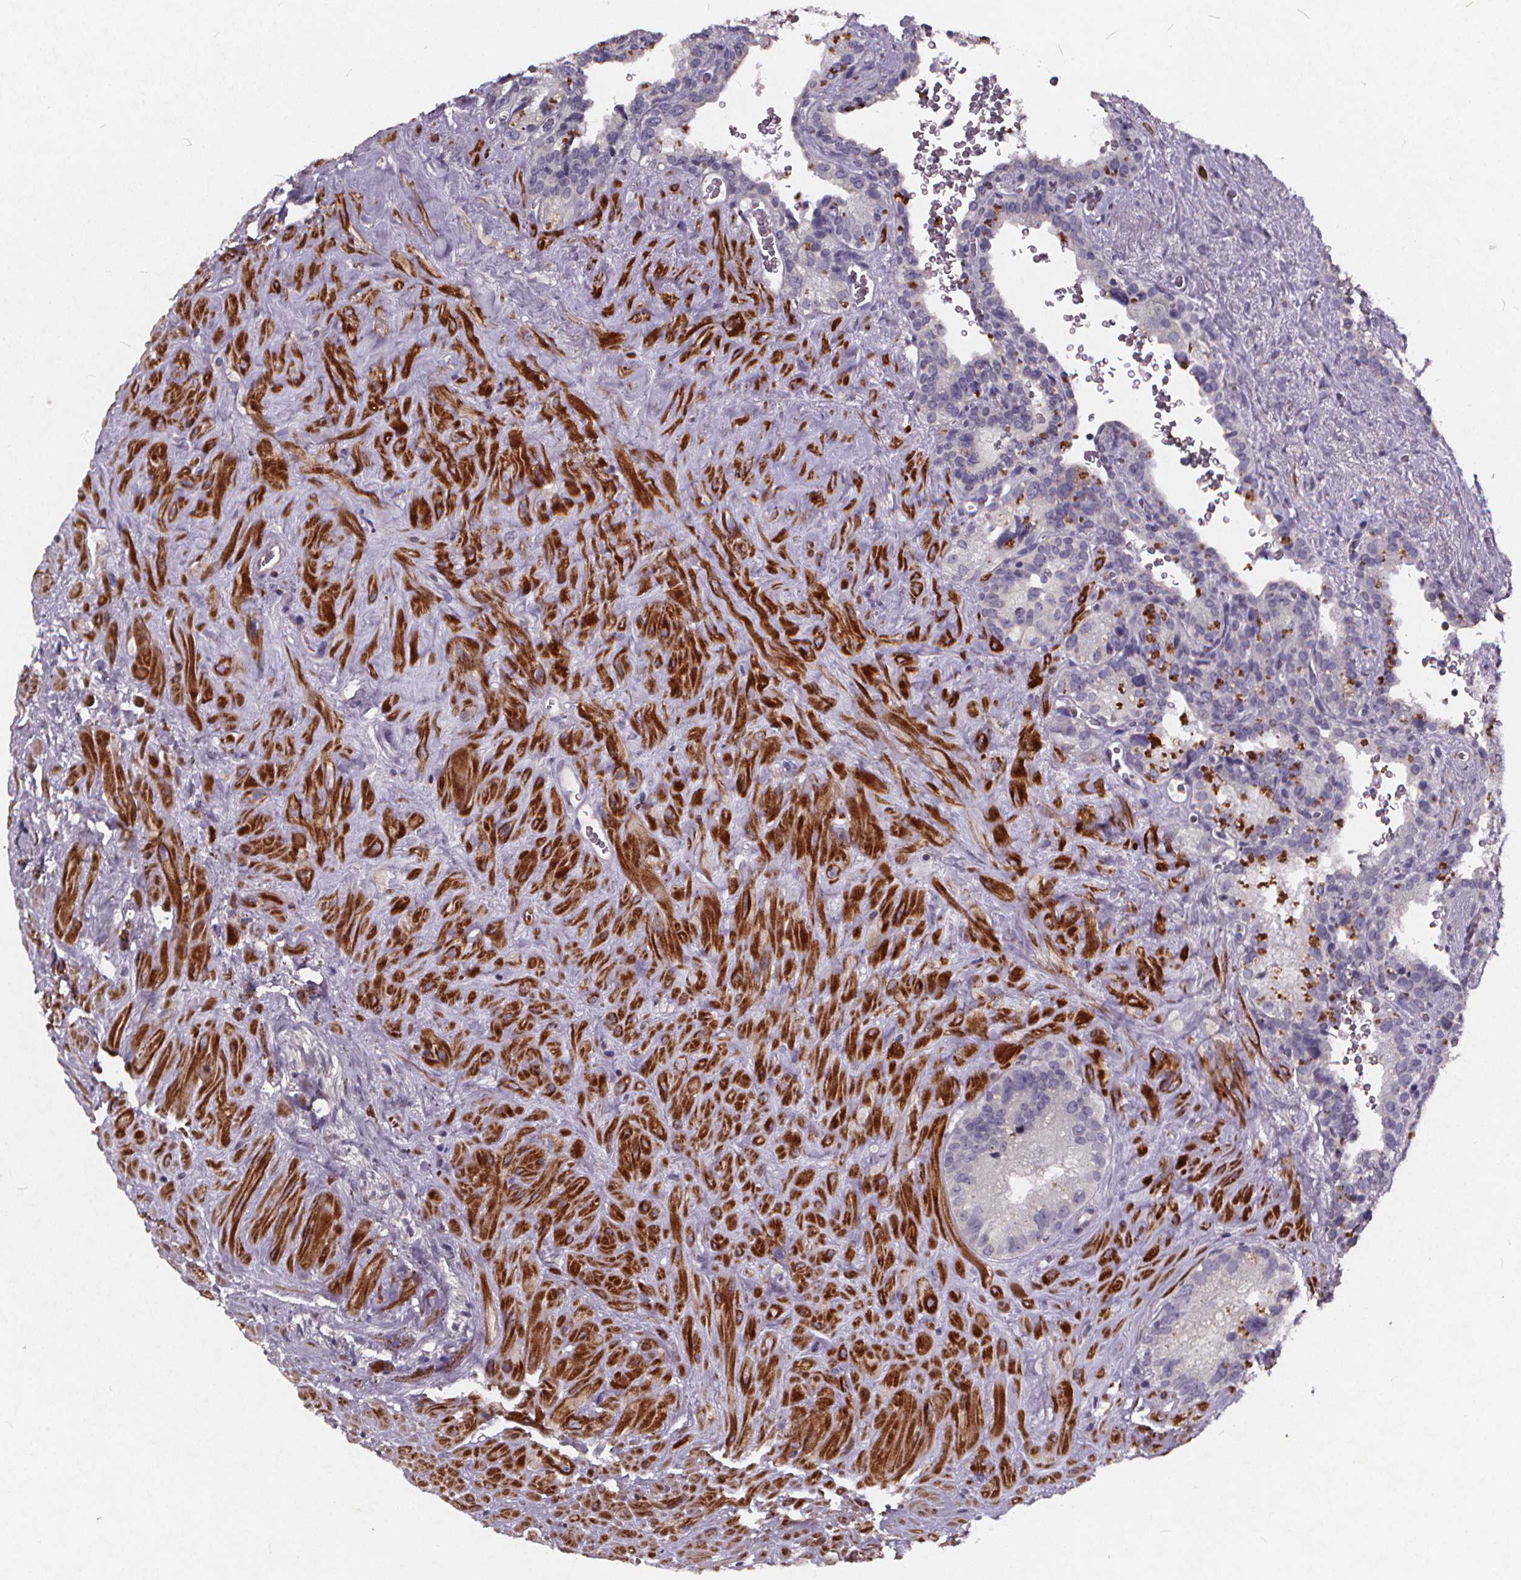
{"staining": {"intensity": "negative", "quantity": "none", "location": "none"}, "tissue": "seminal vesicle", "cell_type": "Glandular cells", "image_type": "normal", "snomed": [{"axis": "morphology", "description": "Normal tissue, NOS"}, {"axis": "topography", "description": "Prostate"}, {"axis": "topography", "description": "Seminal veicle"}], "caption": "High power microscopy micrograph of an immunohistochemistry (IHC) image of unremarkable seminal vesicle, revealing no significant expression in glandular cells.", "gene": "TSPAN14", "patient": {"sex": "male", "age": 71}}